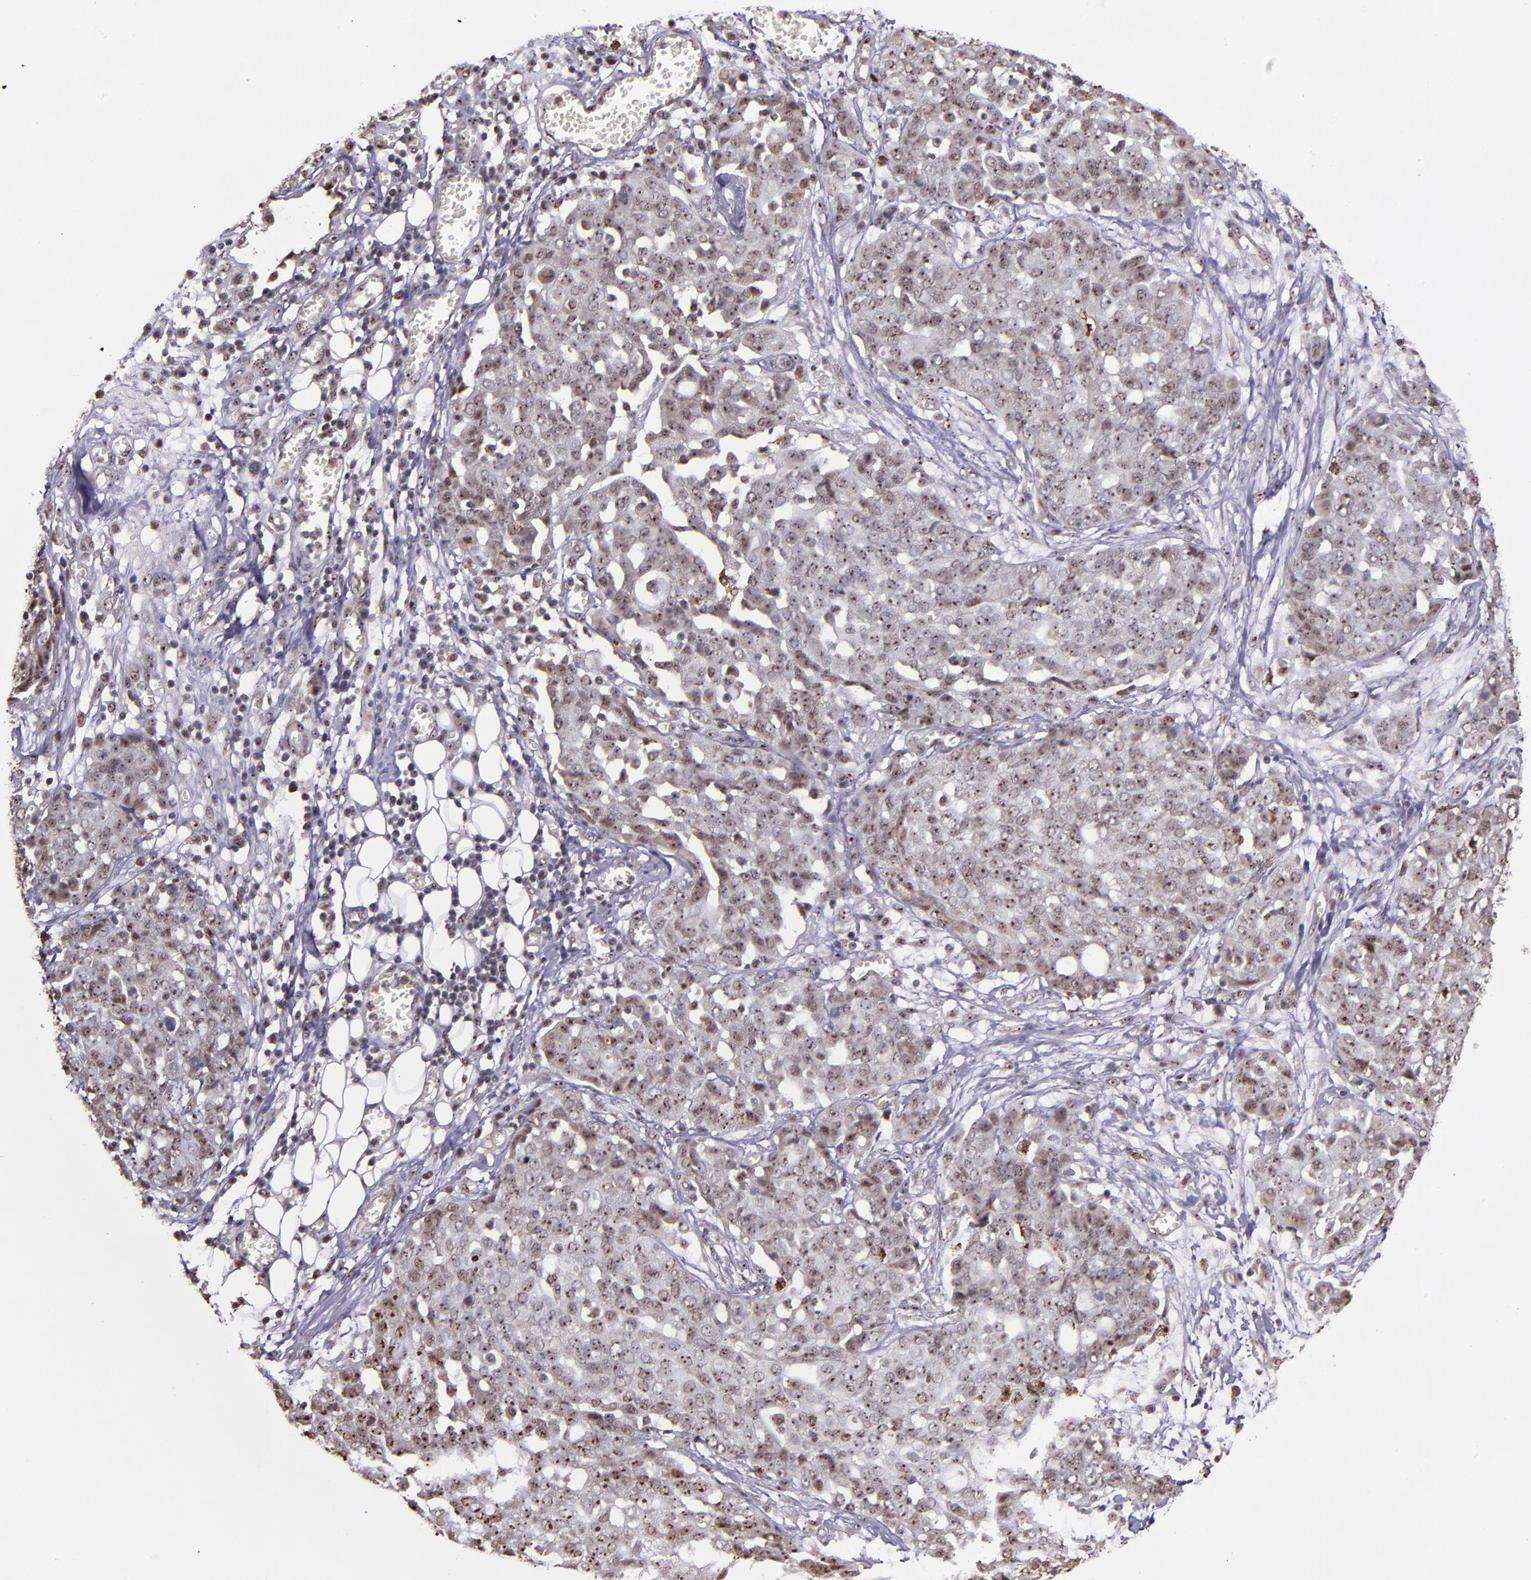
{"staining": {"intensity": "moderate", "quantity": ">75%", "location": "cytoplasmic/membranous,nuclear"}, "tissue": "ovarian cancer", "cell_type": "Tumor cells", "image_type": "cancer", "snomed": [{"axis": "morphology", "description": "Cystadenocarcinoma, serous, NOS"}, {"axis": "topography", "description": "Soft tissue"}, {"axis": "topography", "description": "Ovary"}], "caption": "High-power microscopy captured an immunohistochemistry (IHC) photomicrograph of ovarian serous cystadenocarcinoma, revealing moderate cytoplasmic/membranous and nuclear positivity in about >75% of tumor cells. Nuclei are stained in blue.", "gene": "CECR2", "patient": {"sex": "female", "age": 57}}